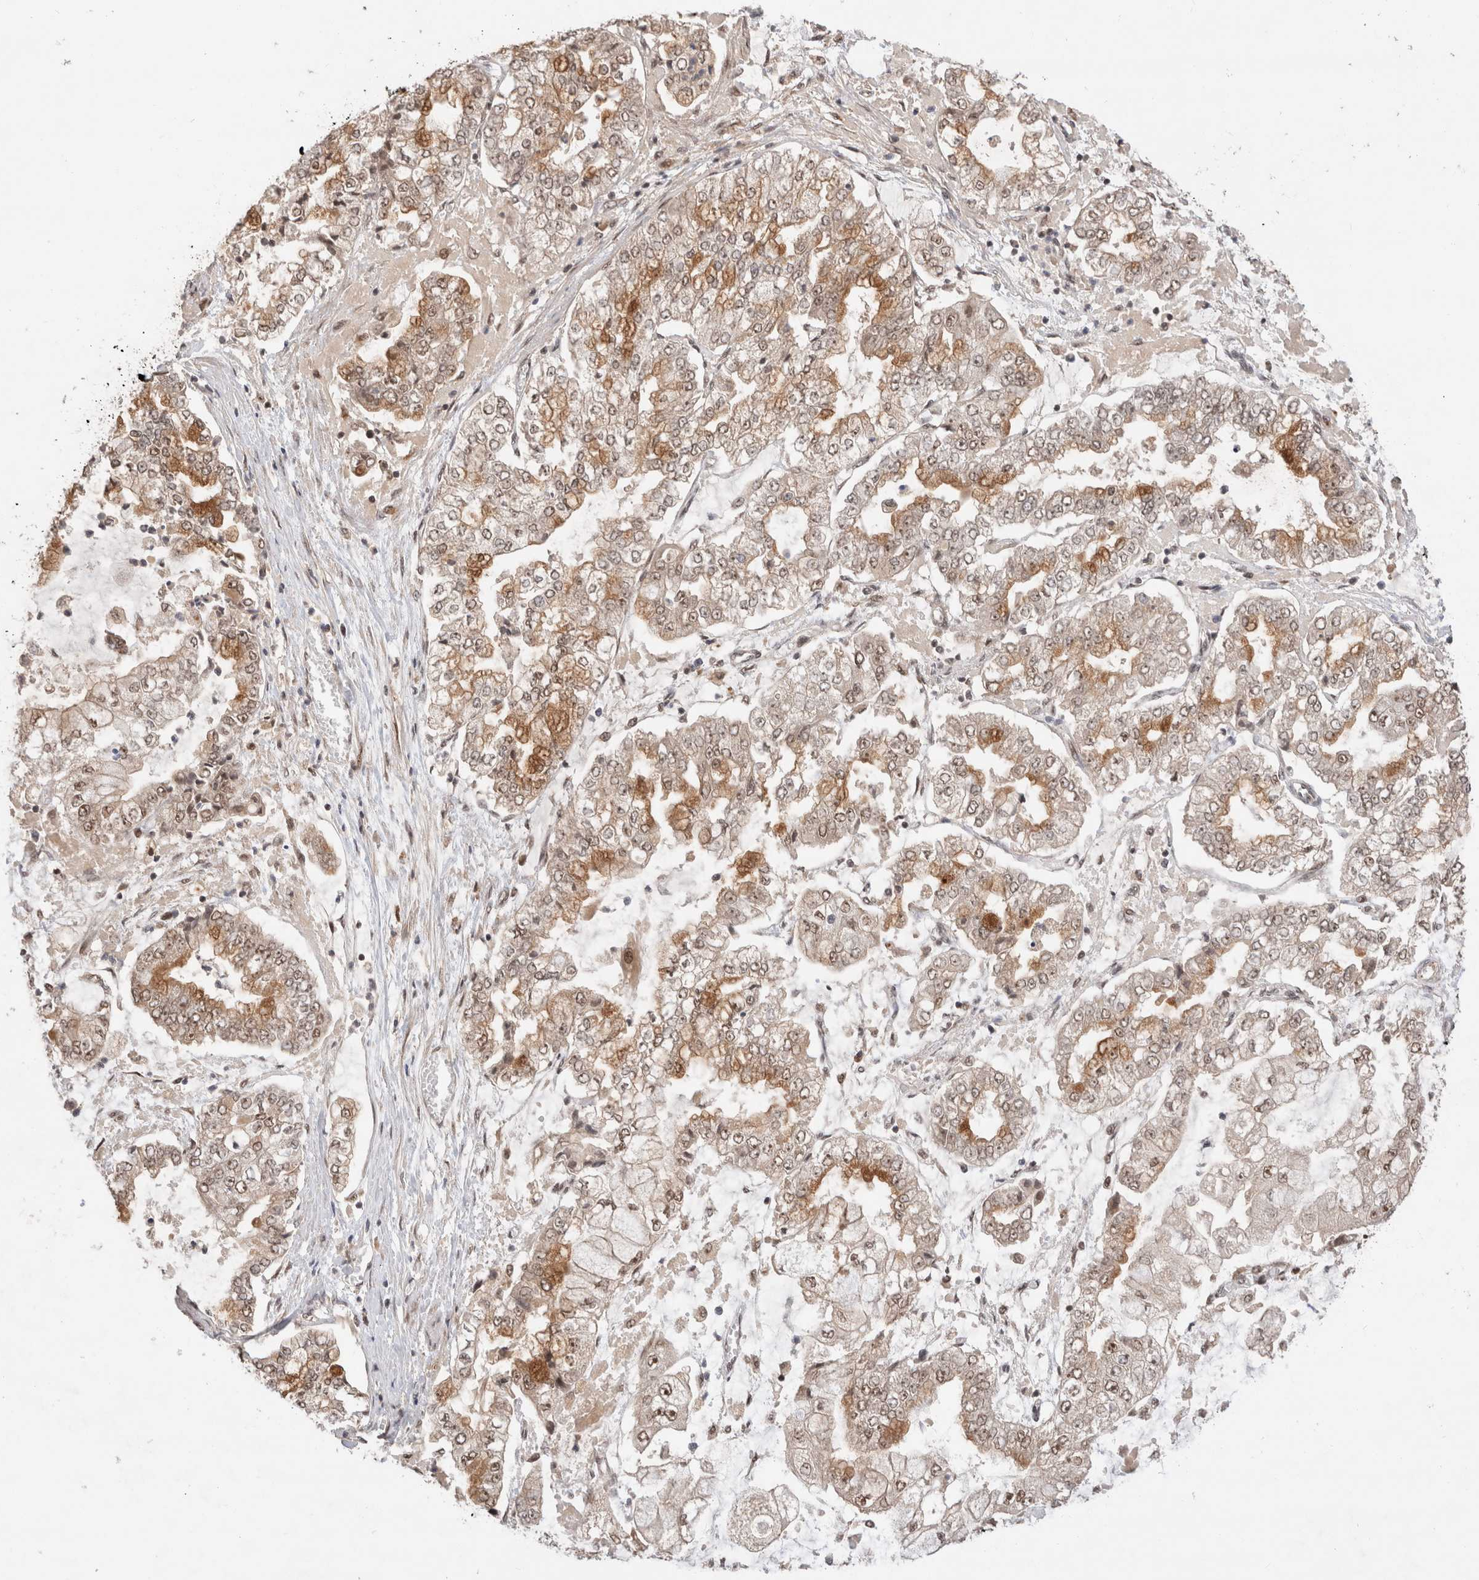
{"staining": {"intensity": "moderate", "quantity": "25%-75%", "location": "cytoplasmic/membranous,nuclear"}, "tissue": "stomach cancer", "cell_type": "Tumor cells", "image_type": "cancer", "snomed": [{"axis": "morphology", "description": "Adenocarcinoma, NOS"}, {"axis": "topography", "description": "Stomach"}], "caption": "This is a micrograph of immunohistochemistry staining of adenocarcinoma (stomach), which shows moderate positivity in the cytoplasmic/membranous and nuclear of tumor cells.", "gene": "MPHOSPH6", "patient": {"sex": "male", "age": 76}}